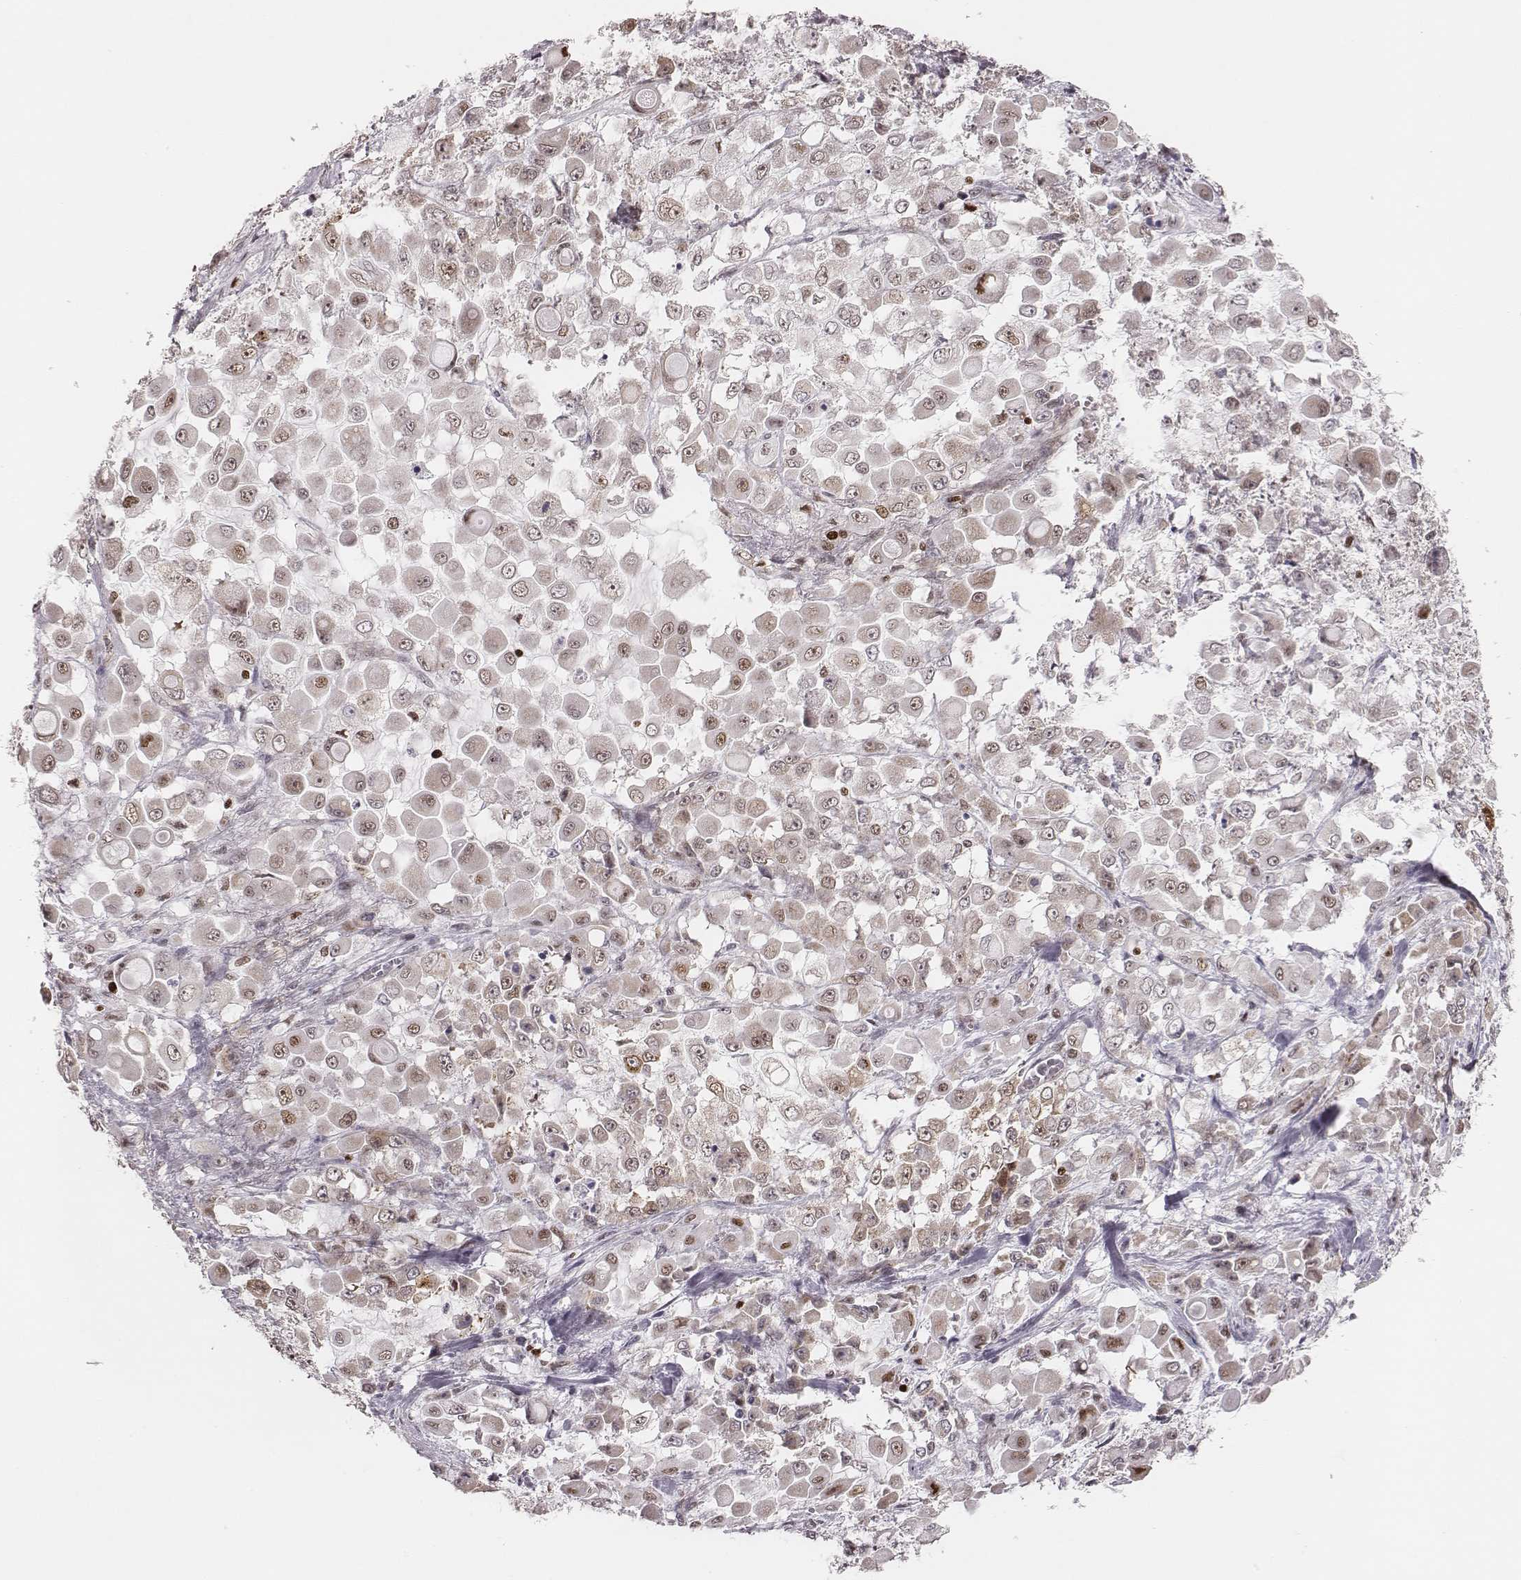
{"staining": {"intensity": "weak", "quantity": "25%-75%", "location": "cytoplasmic/membranous,nuclear"}, "tissue": "stomach cancer", "cell_type": "Tumor cells", "image_type": "cancer", "snomed": [{"axis": "morphology", "description": "Adenocarcinoma, NOS"}, {"axis": "topography", "description": "Stomach"}], "caption": "An immunohistochemistry photomicrograph of tumor tissue is shown. Protein staining in brown shows weak cytoplasmic/membranous and nuclear positivity in stomach adenocarcinoma within tumor cells.", "gene": "WDR59", "patient": {"sex": "female", "age": 76}}